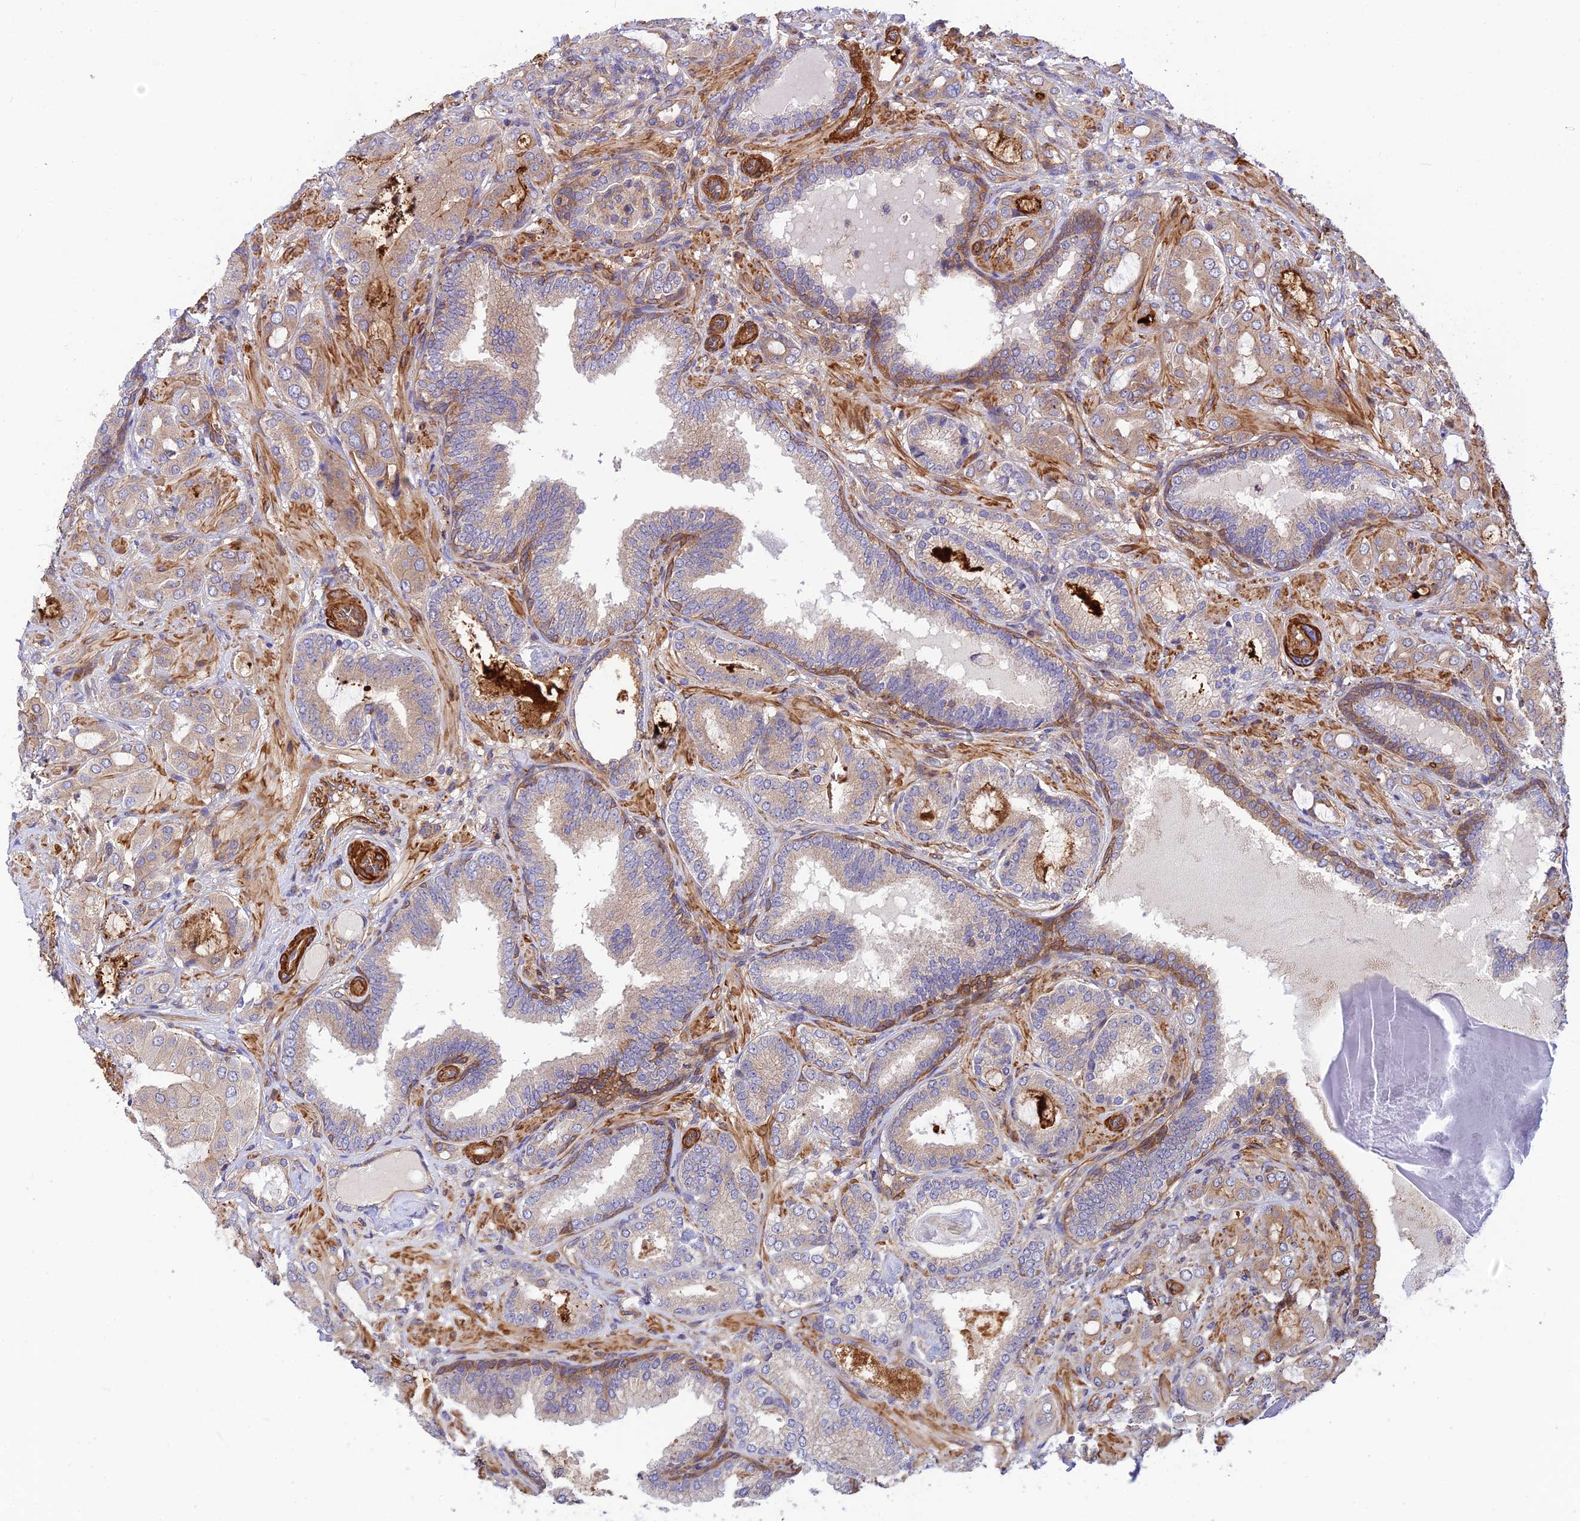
{"staining": {"intensity": "weak", "quantity": "25%-75%", "location": "cytoplasmic/membranous"}, "tissue": "prostate cancer", "cell_type": "Tumor cells", "image_type": "cancer", "snomed": [{"axis": "morphology", "description": "Adenocarcinoma, Low grade"}, {"axis": "topography", "description": "Prostate"}], "caption": "Immunohistochemical staining of adenocarcinoma (low-grade) (prostate) demonstrates low levels of weak cytoplasmic/membranous expression in approximately 25%-75% of tumor cells.", "gene": "EVI5L", "patient": {"sex": "male", "age": 57}}